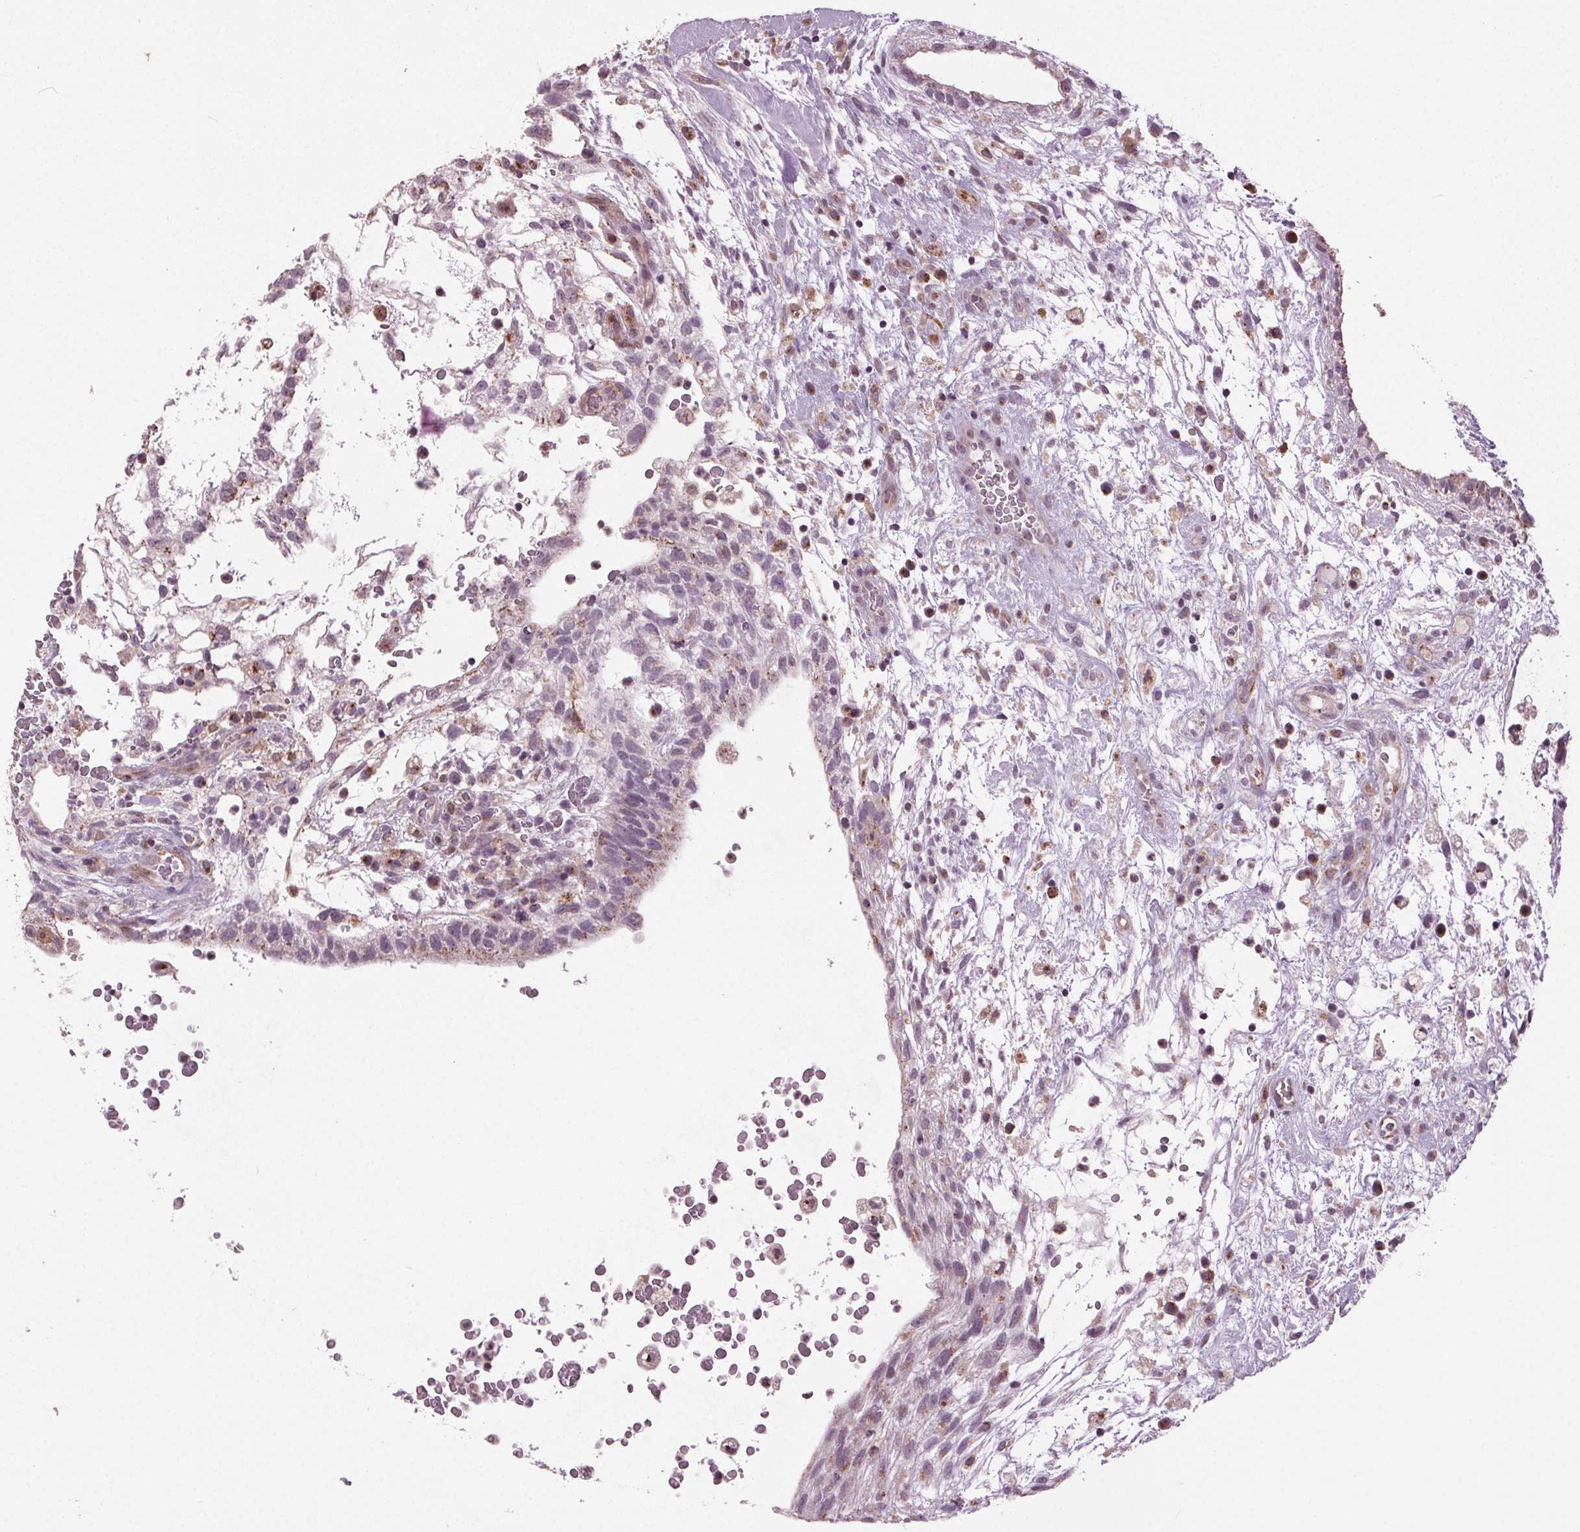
{"staining": {"intensity": "weak", "quantity": "25%-75%", "location": "cytoplasmic/membranous"}, "tissue": "testis cancer", "cell_type": "Tumor cells", "image_type": "cancer", "snomed": [{"axis": "morphology", "description": "Normal tissue, NOS"}, {"axis": "morphology", "description": "Carcinoma, Embryonal, NOS"}, {"axis": "topography", "description": "Testis"}], "caption": "Immunohistochemistry (IHC) of testis cancer demonstrates low levels of weak cytoplasmic/membranous positivity in approximately 25%-75% of tumor cells. Using DAB (brown) and hematoxylin (blue) stains, captured at high magnification using brightfield microscopy.", "gene": "BSDC1", "patient": {"sex": "male", "age": 32}}